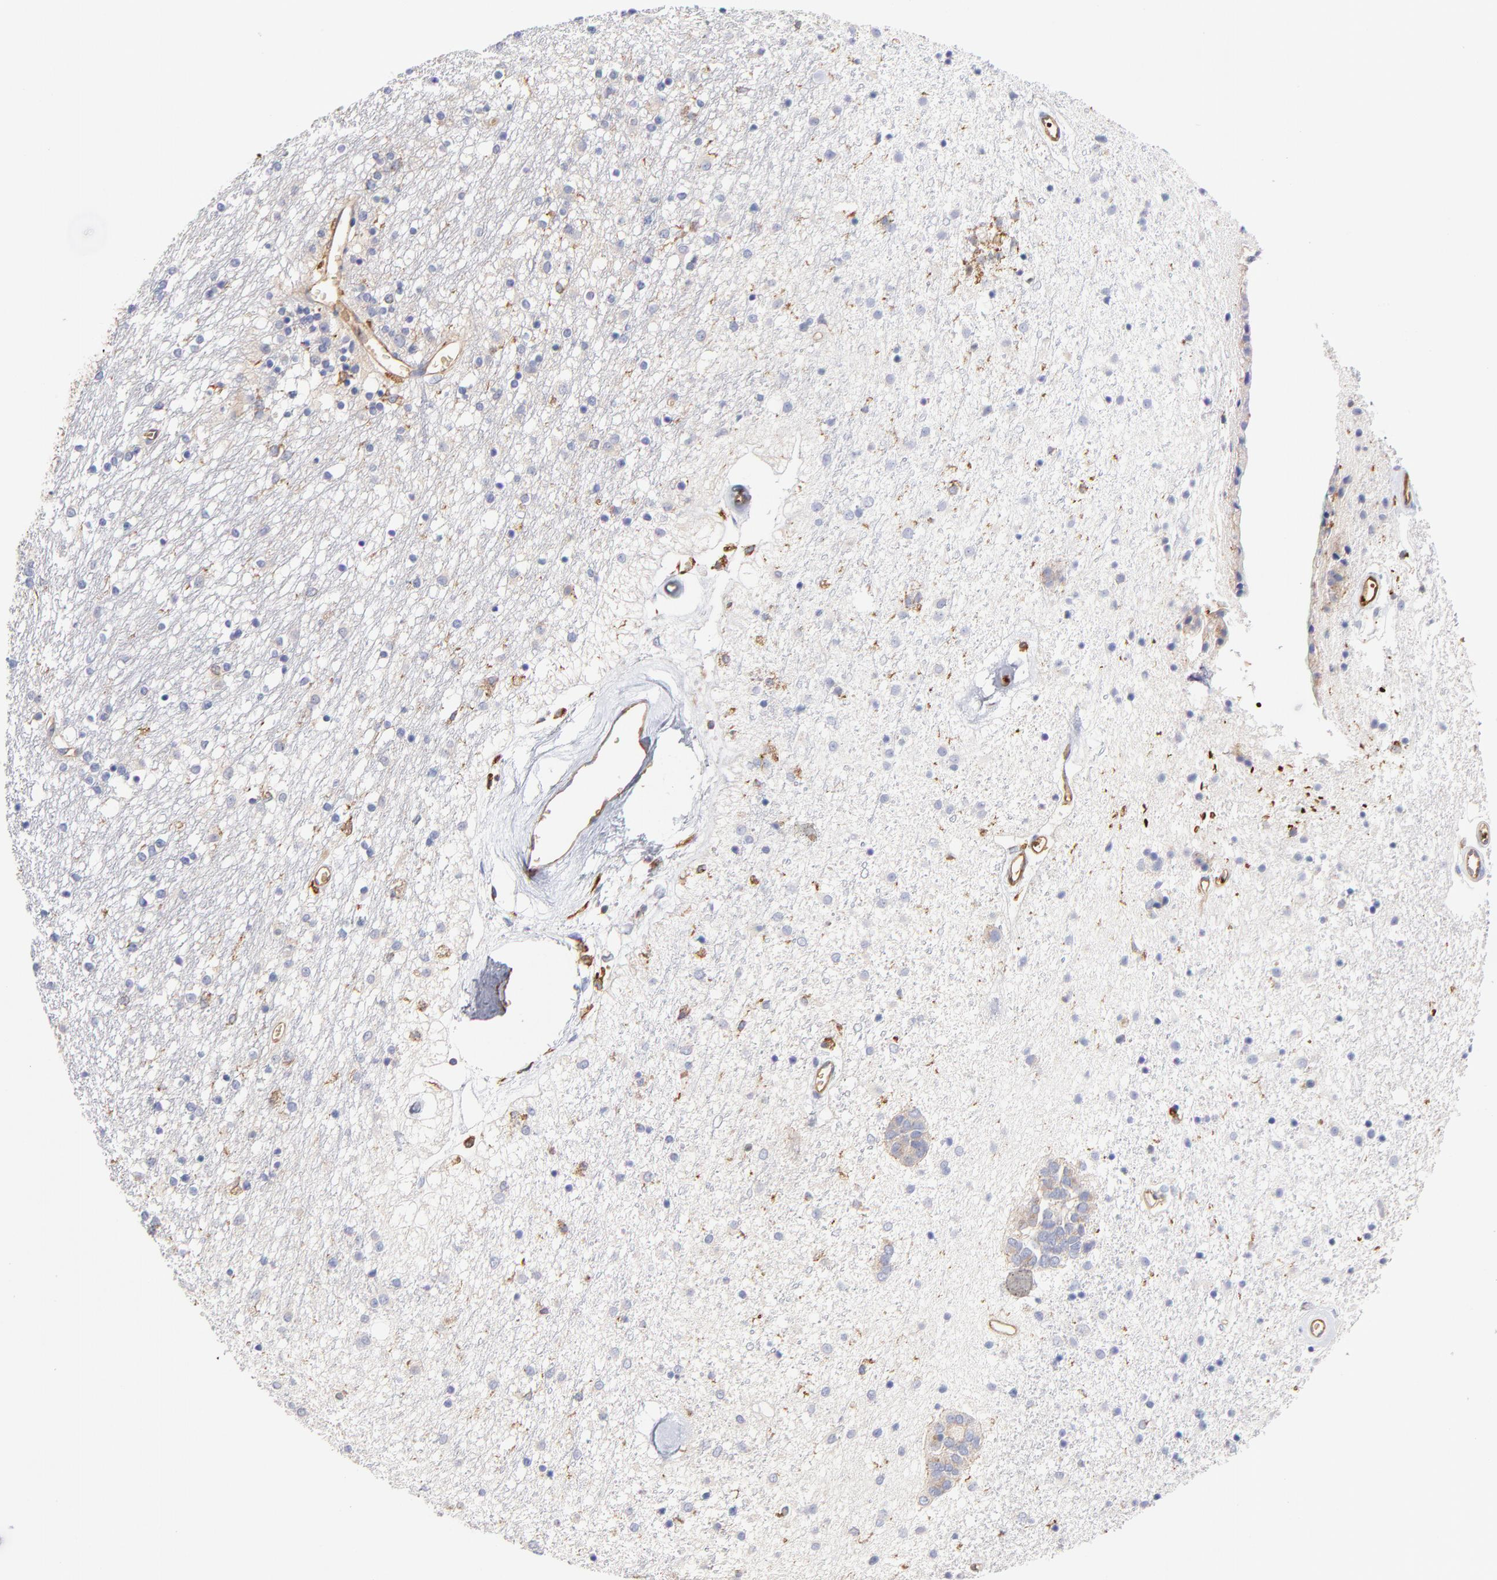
{"staining": {"intensity": "moderate", "quantity": "<25%", "location": "cytoplasmic/membranous"}, "tissue": "caudate", "cell_type": "Glial cells", "image_type": "normal", "snomed": [{"axis": "morphology", "description": "Normal tissue, NOS"}, {"axis": "topography", "description": "Lateral ventricle wall"}], "caption": "Brown immunohistochemical staining in benign human caudate displays moderate cytoplasmic/membranous staining in approximately <25% of glial cells.", "gene": "CD2AP", "patient": {"sex": "female", "age": 54}}